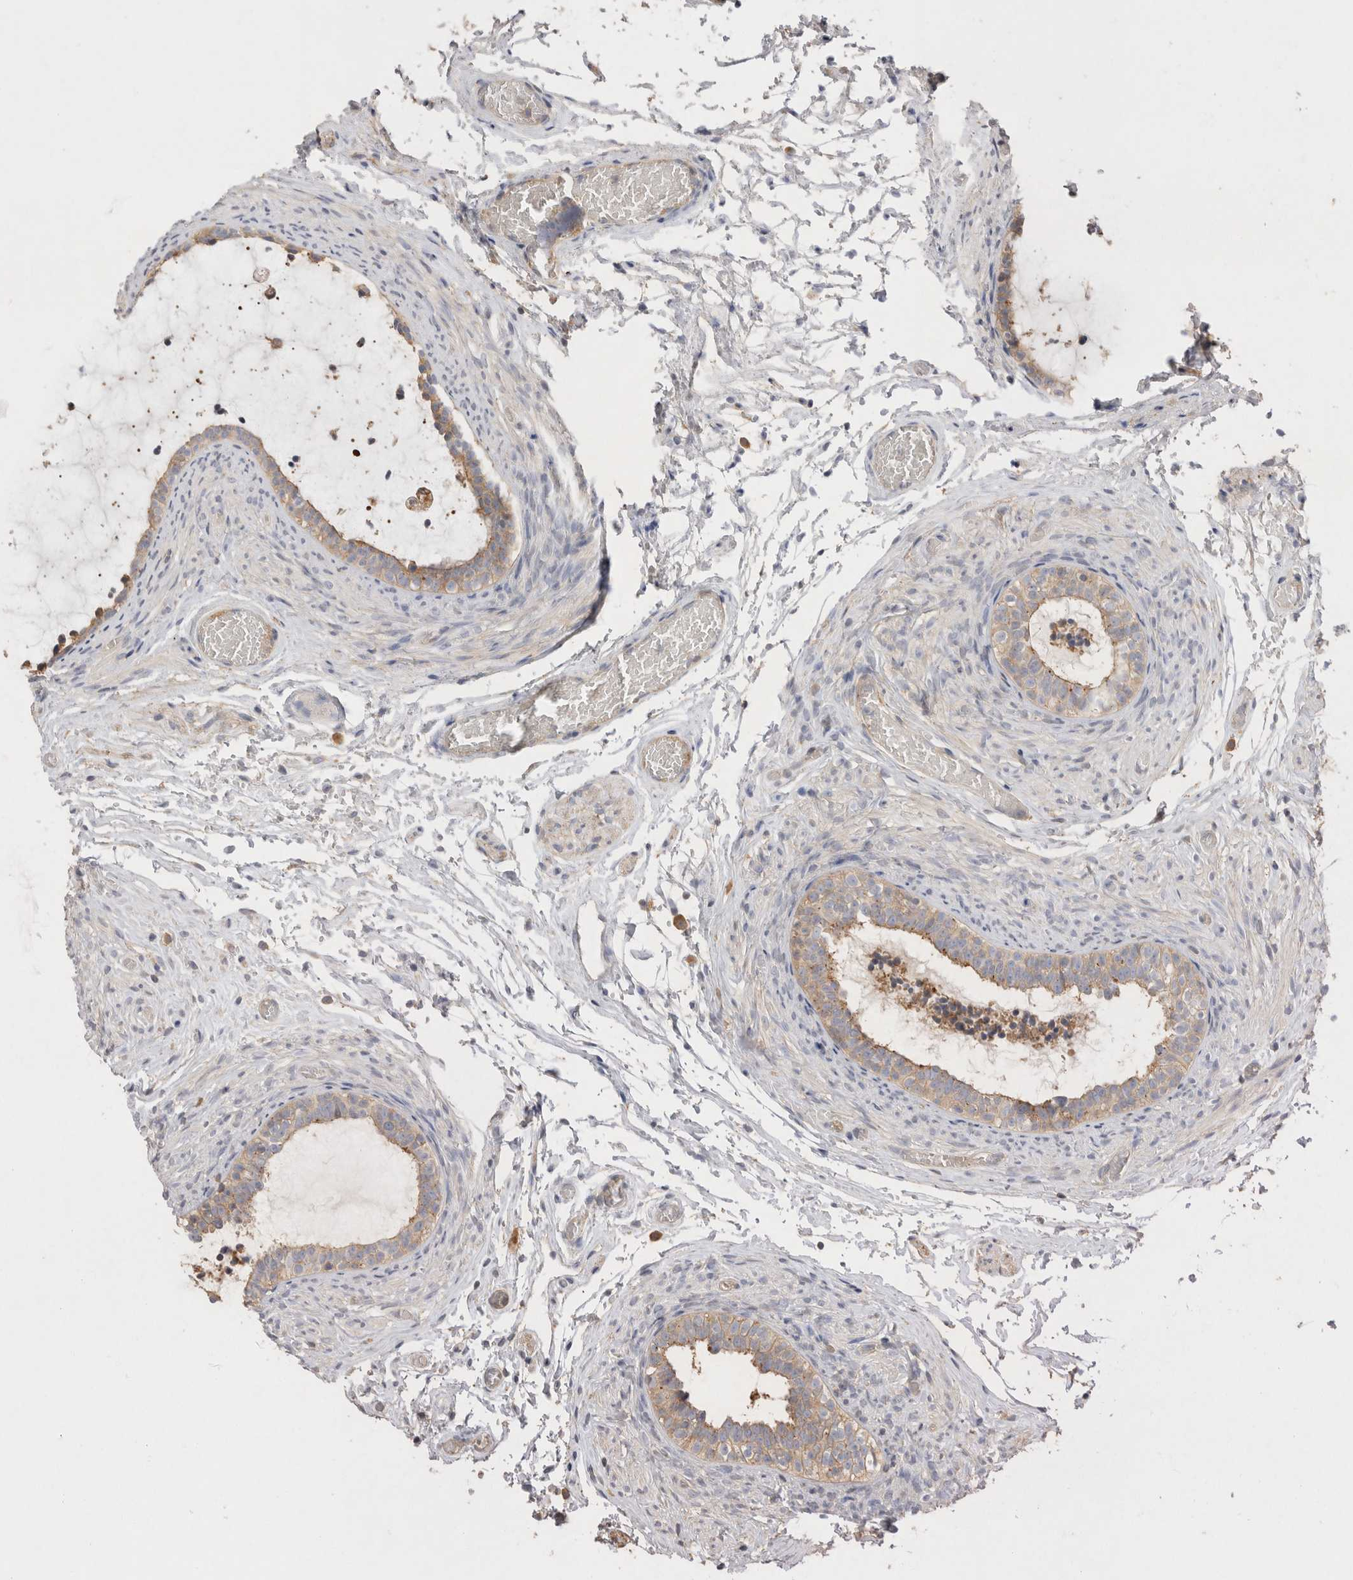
{"staining": {"intensity": "moderate", "quantity": ">75%", "location": "cytoplasmic/membranous"}, "tissue": "epididymis", "cell_type": "Glandular cells", "image_type": "normal", "snomed": [{"axis": "morphology", "description": "Normal tissue, NOS"}, {"axis": "topography", "description": "Epididymis"}], "caption": "Glandular cells demonstrate moderate cytoplasmic/membranous staining in approximately >75% of cells in benign epididymis. (brown staining indicates protein expression, while blue staining denotes nuclei).", "gene": "CHMP6", "patient": {"sex": "male", "age": 5}}